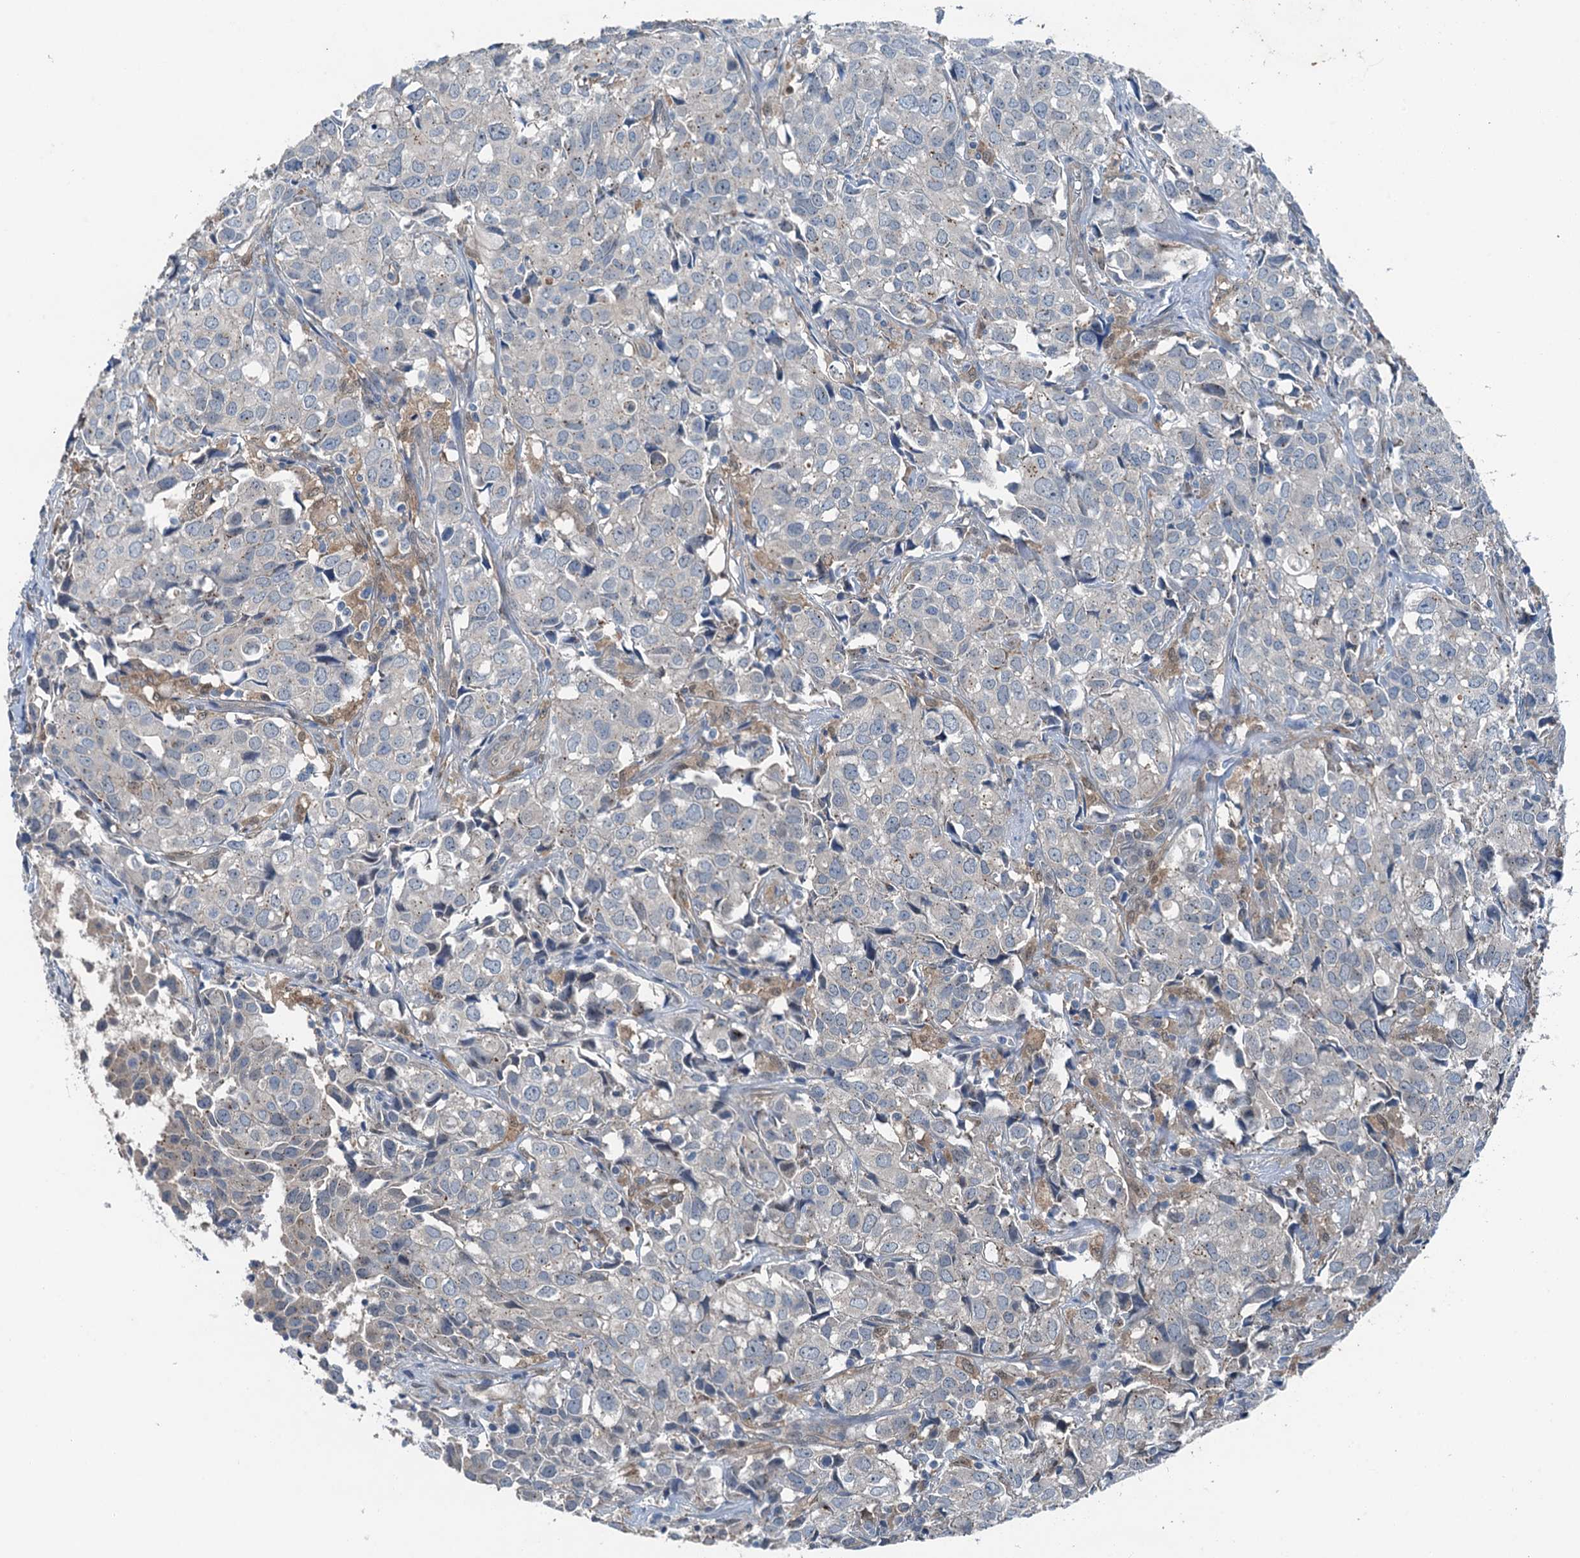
{"staining": {"intensity": "negative", "quantity": "none", "location": "none"}, "tissue": "urothelial cancer", "cell_type": "Tumor cells", "image_type": "cancer", "snomed": [{"axis": "morphology", "description": "Urothelial carcinoma, High grade"}, {"axis": "topography", "description": "Urinary bladder"}], "caption": "Immunohistochemistry of human high-grade urothelial carcinoma displays no expression in tumor cells.", "gene": "RNH1", "patient": {"sex": "female", "age": 75}}